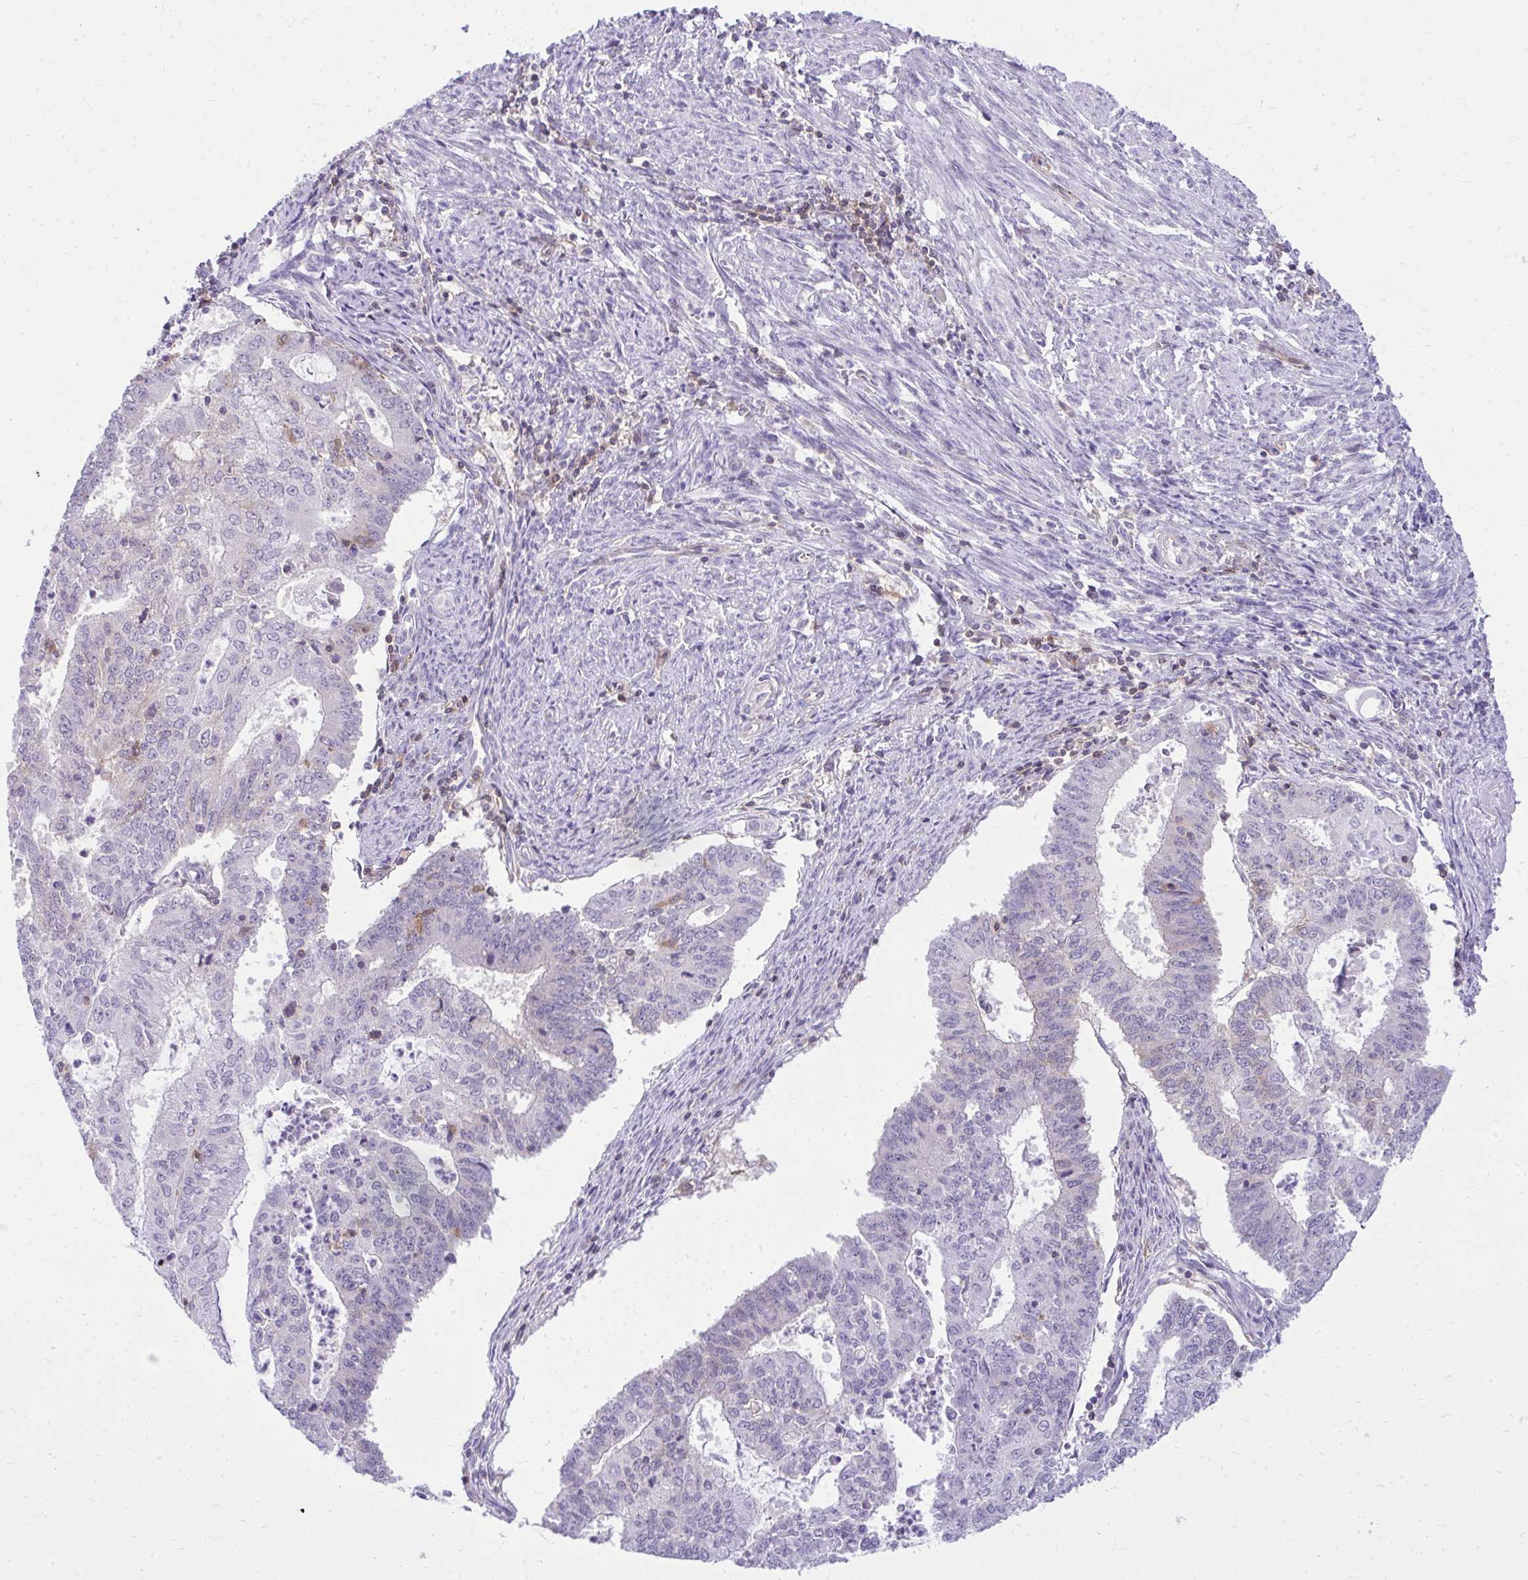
{"staining": {"intensity": "negative", "quantity": "none", "location": "none"}, "tissue": "endometrial cancer", "cell_type": "Tumor cells", "image_type": "cancer", "snomed": [{"axis": "morphology", "description": "Adenocarcinoma, NOS"}, {"axis": "topography", "description": "Endometrium"}], "caption": "High magnification brightfield microscopy of endometrial adenocarcinoma stained with DAB (3,3'-diaminobenzidine) (brown) and counterstained with hematoxylin (blue): tumor cells show no significant positivity. The staining is performed using DAB brown chromogen with nuclei counter-stained in using hematoxylin.", "gene": "GPRIN3", "patient": {"sex": "female", "age": 61}}